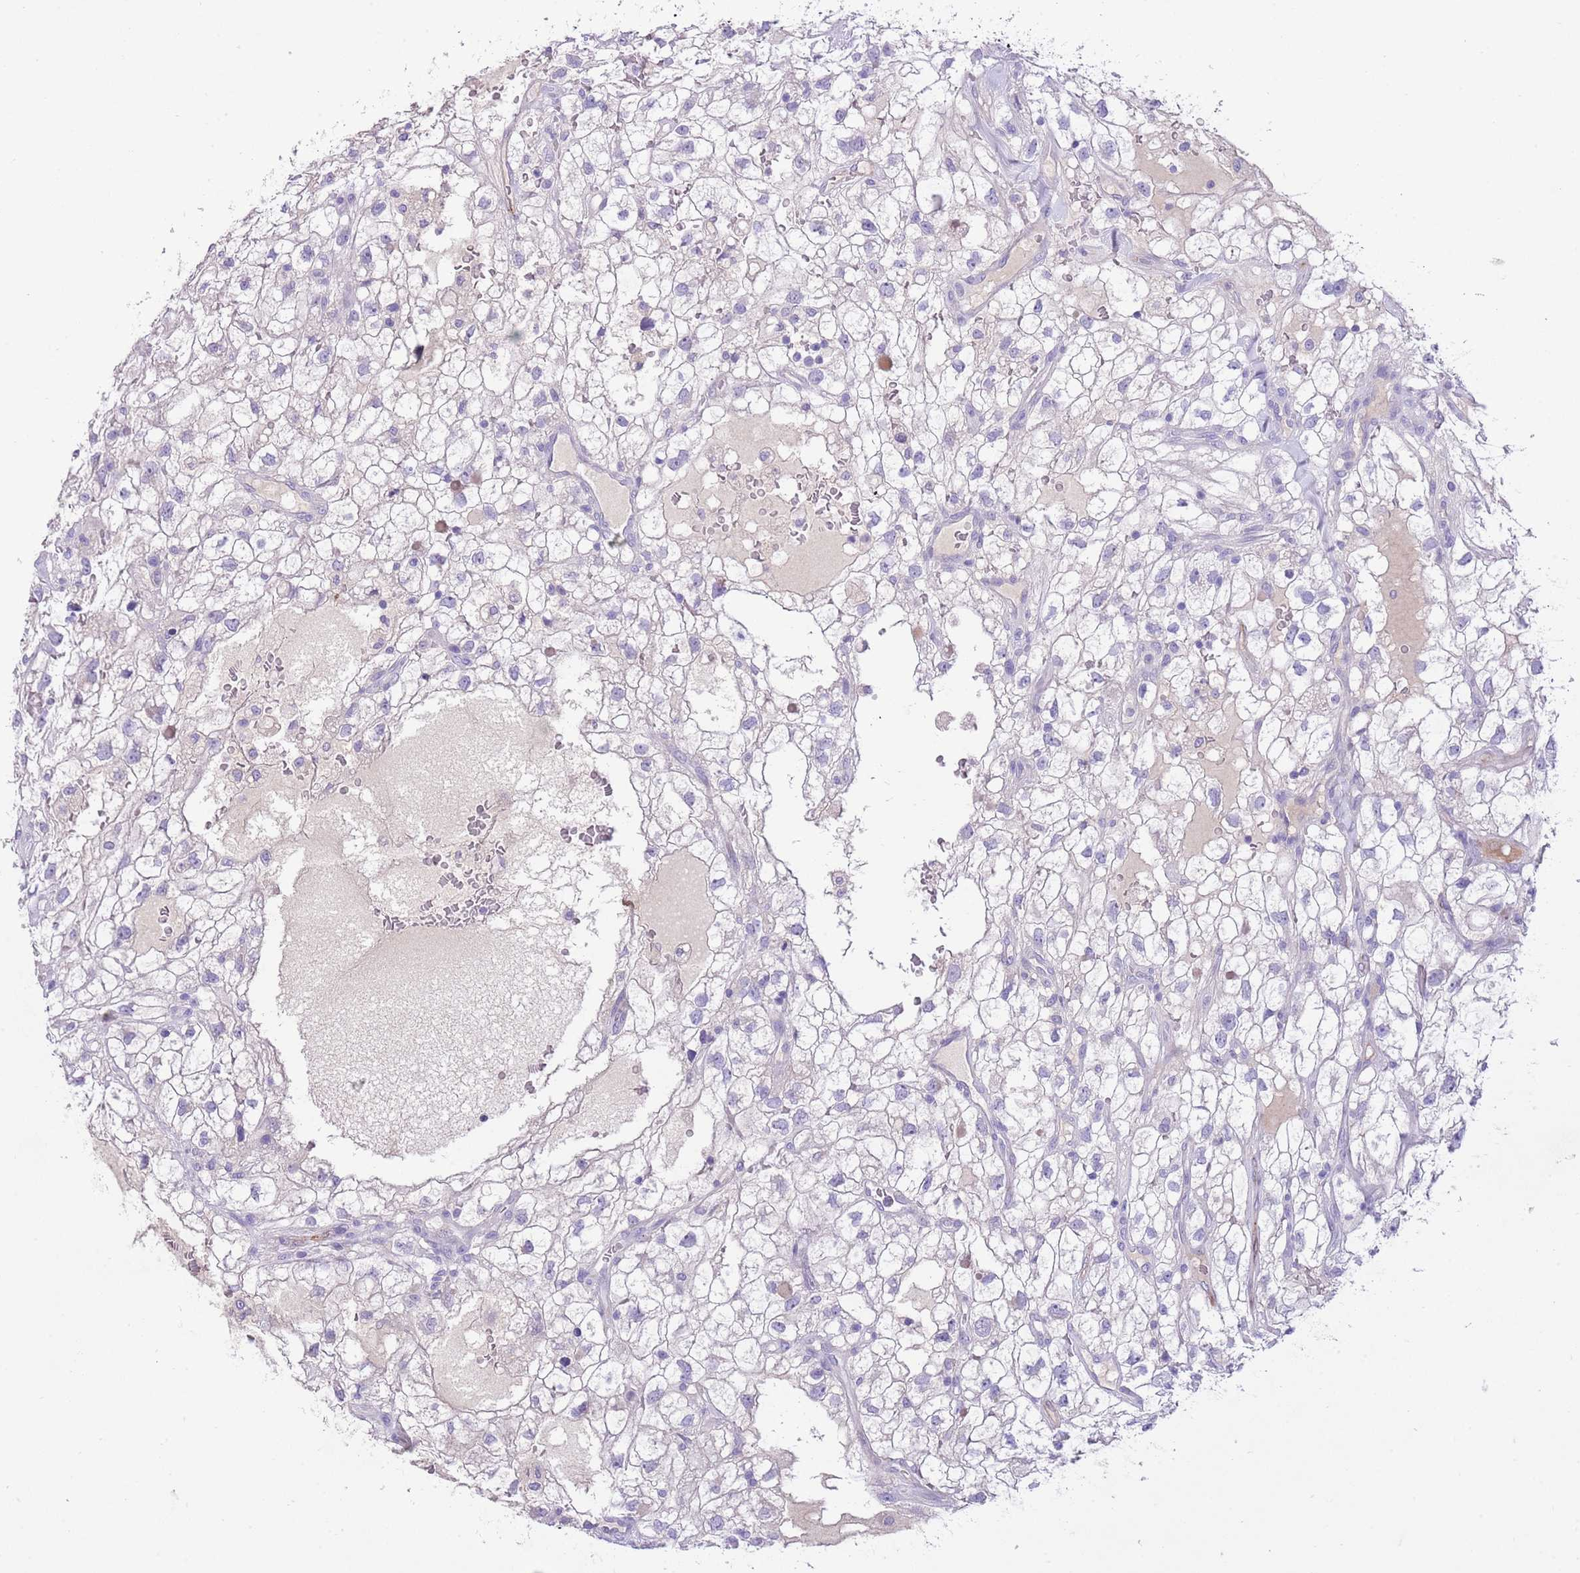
{"staining": {"intensity": "negative", "quantity": "none", "location": "none"}, "tissue": "renal cancer", "cell_type": "Tumor cells", "image_type": "cancer", "snomed": [{"axis": "morphology", "description": "Adenocarcinoma, NOS"}, {"axis": "topography", "description": "Kidney"}], "caption": "High magnification brightfield microscopy of renal adenocarcinoma stained with DAB (brown) and counterstained with hematoxylin (blue): tumor cells show no significant staining.", "gene": "CLEC2A", "patient": {"sex": "male", "age": 59}}